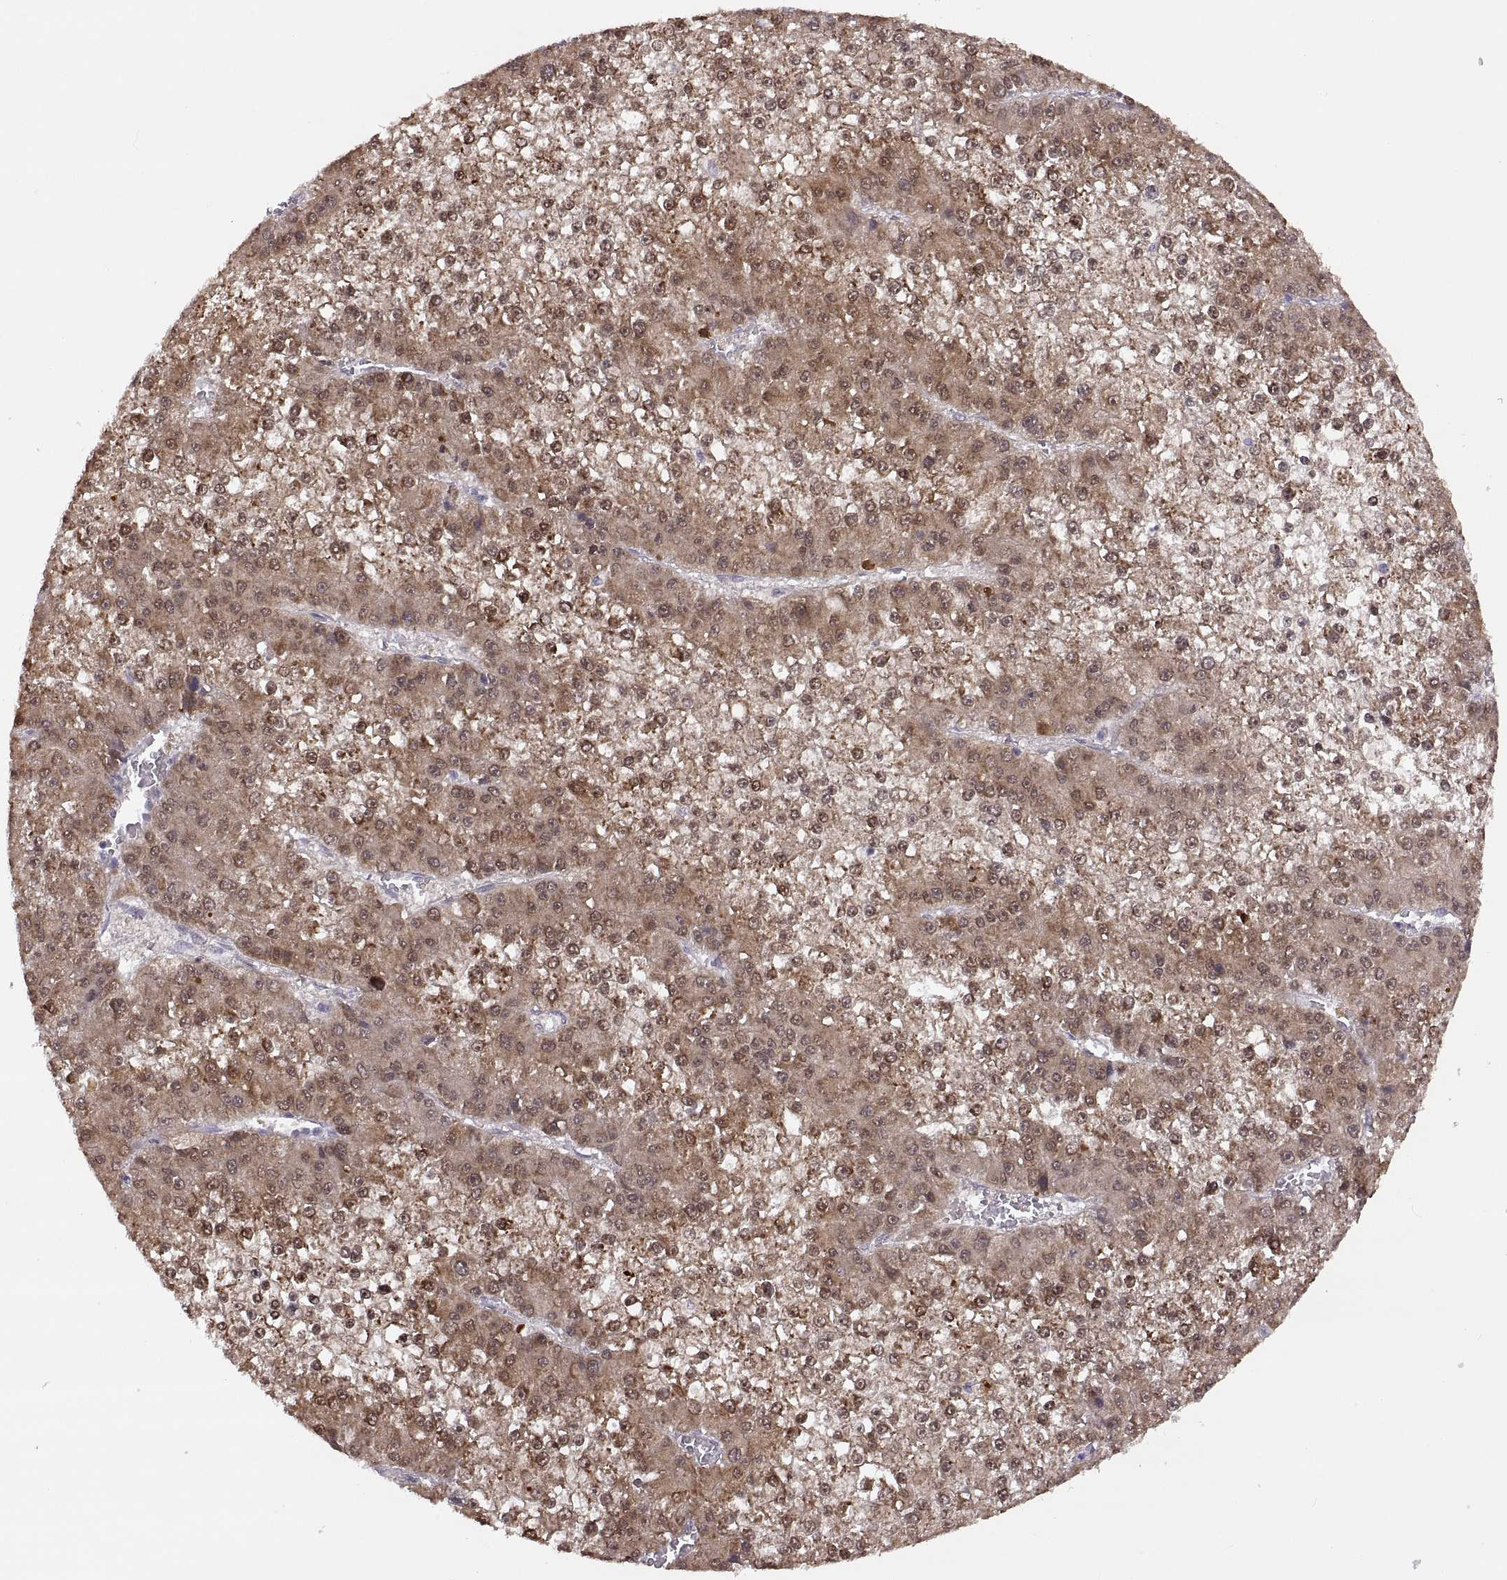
{"staining": {"intensity": "moderate", "quantity": ">75%", "location": "cytoplasmic/membranous"}, "tissue": "liver cancer", "cell_type": "Tumor cells", "image_type": "cancer", "snomed": [{"axis": "morphology", "description": "Carcinoma, Hepatocellular, NOS"}, {"axis": "topography", "description": "Liver"}], "caption": "Brown immunohistochemical staining in human liver cancer (hepatocellular carcinoma) reveals moderate cytoplasmic/membranous positivity in about >75% of tumor cells.", "gene": "ADH6", "patient": {"sex": "female", "age": 73}}